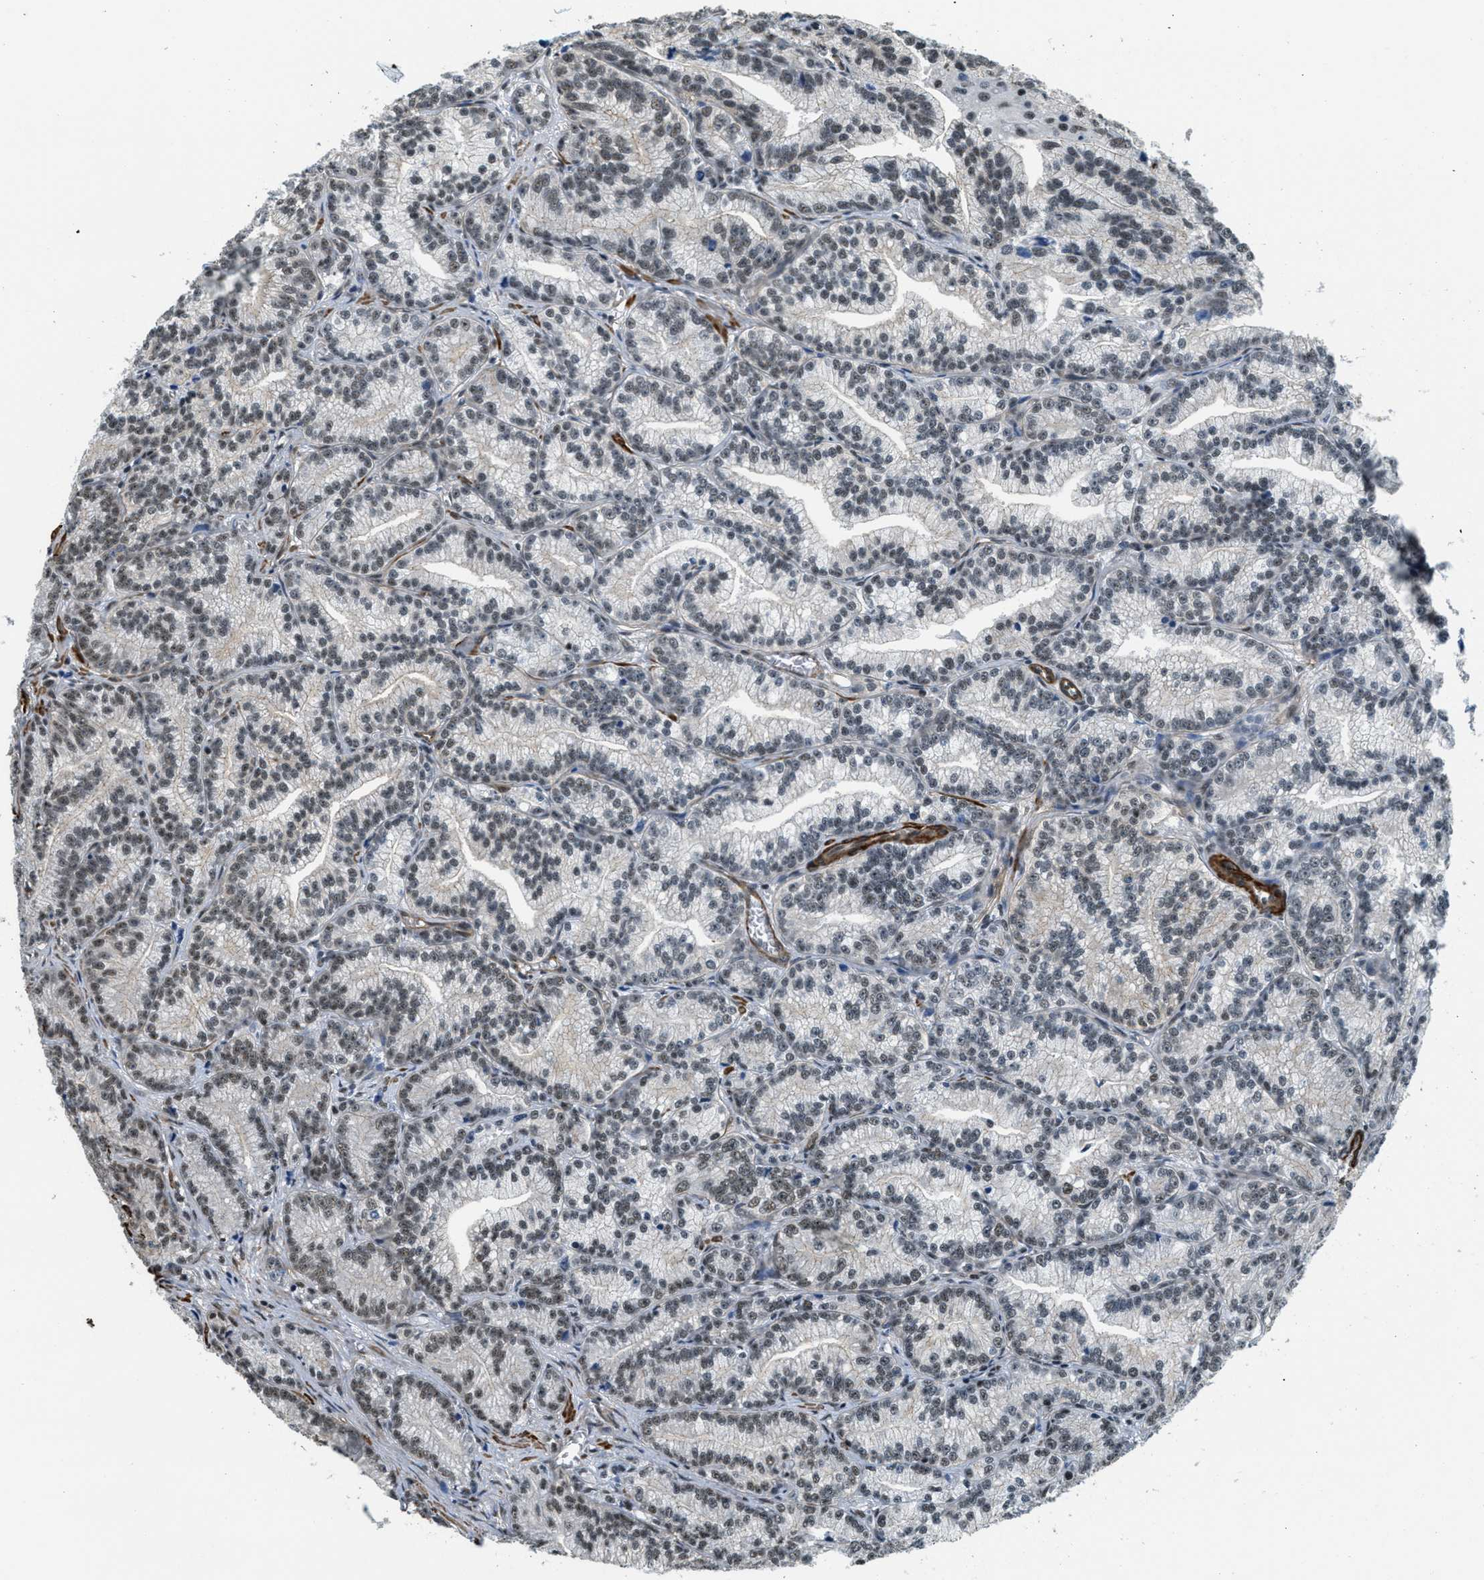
{"staining": {"intensity": "weak", "quantity": ">75%", "location": "nuclear"}, "tissue": "prostate cancer", "cell_type": "Tumor cells", "image_type": "cancer", "snomed": [{"axis": "morphology", "description": "Adenocarcinoma, Low grade"}, {"axis": "topography", "description": "Prostate"}], "caption": "DAB (3,3'-diaminobenzidine) immunohistochemical staining of prostate cancer (low-grade adenocarcinoma) exhibits weak nuclear protein expression in about >75% of tumor cells.", "gene": "CFAP36", "patient": {"sex": "male", "age": 89}}